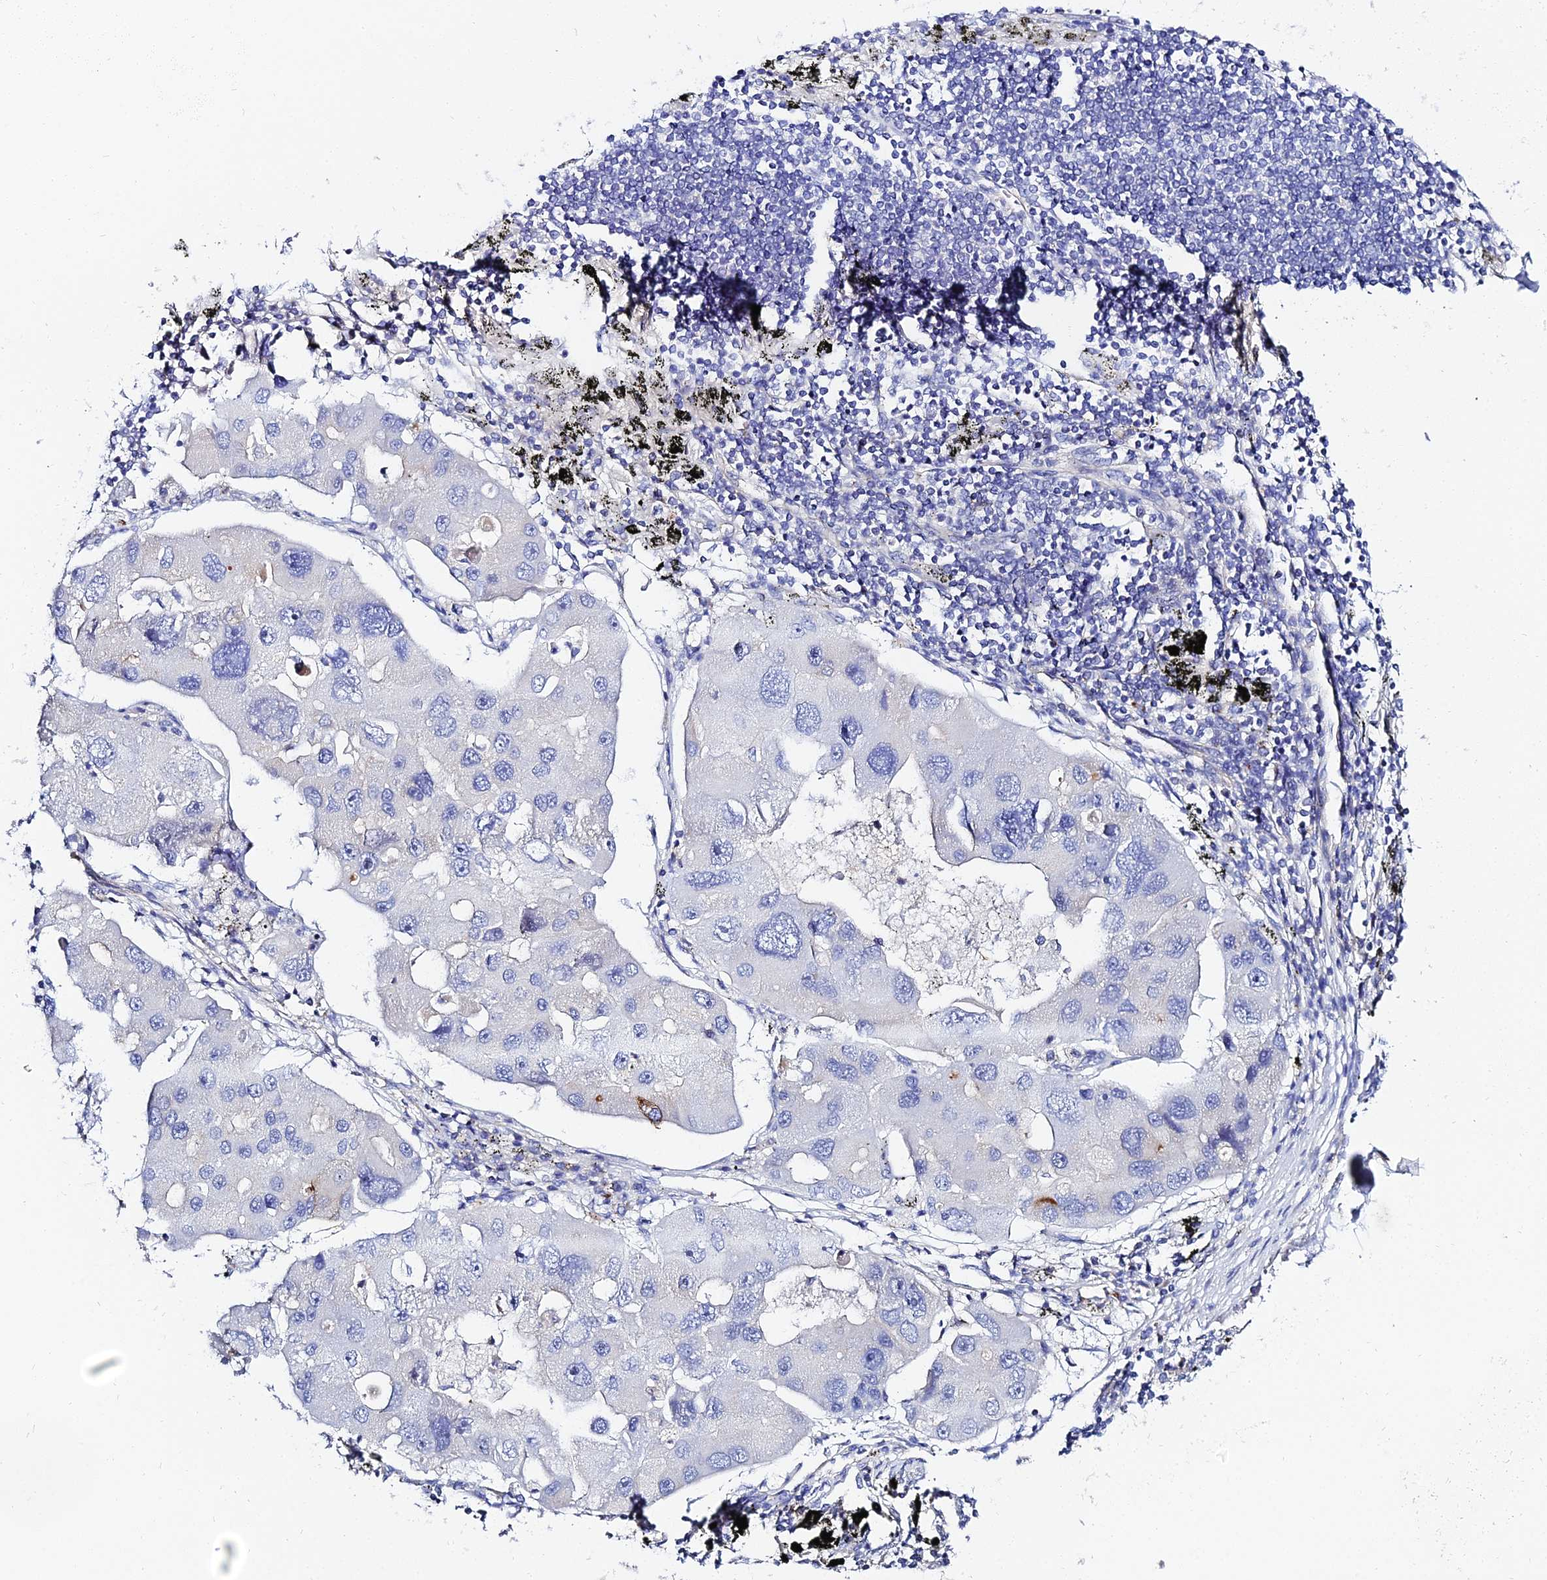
{"staining": {"intensity": "negative", "quantity": "none", "location": "none"}, "tissue": "lung cancer", "cell_type": "Tumor cells", "image_type": "cancer", "snomed": [{"axis": "morphology", "description": "Adenocarcinoma, NOS"}, {"axis": "topography", "description": "Lung"}], "caption": "IHC photomicrograph of human lung adenocarcinoma stained for a protein (brown), which exhibits no positivity in tumor cells. (Brightfield microscopy of DAB immunohistochemistry at high magnification).", "gene": "APOBEC3H", "patient": {"sex": "female", "age": 54}}